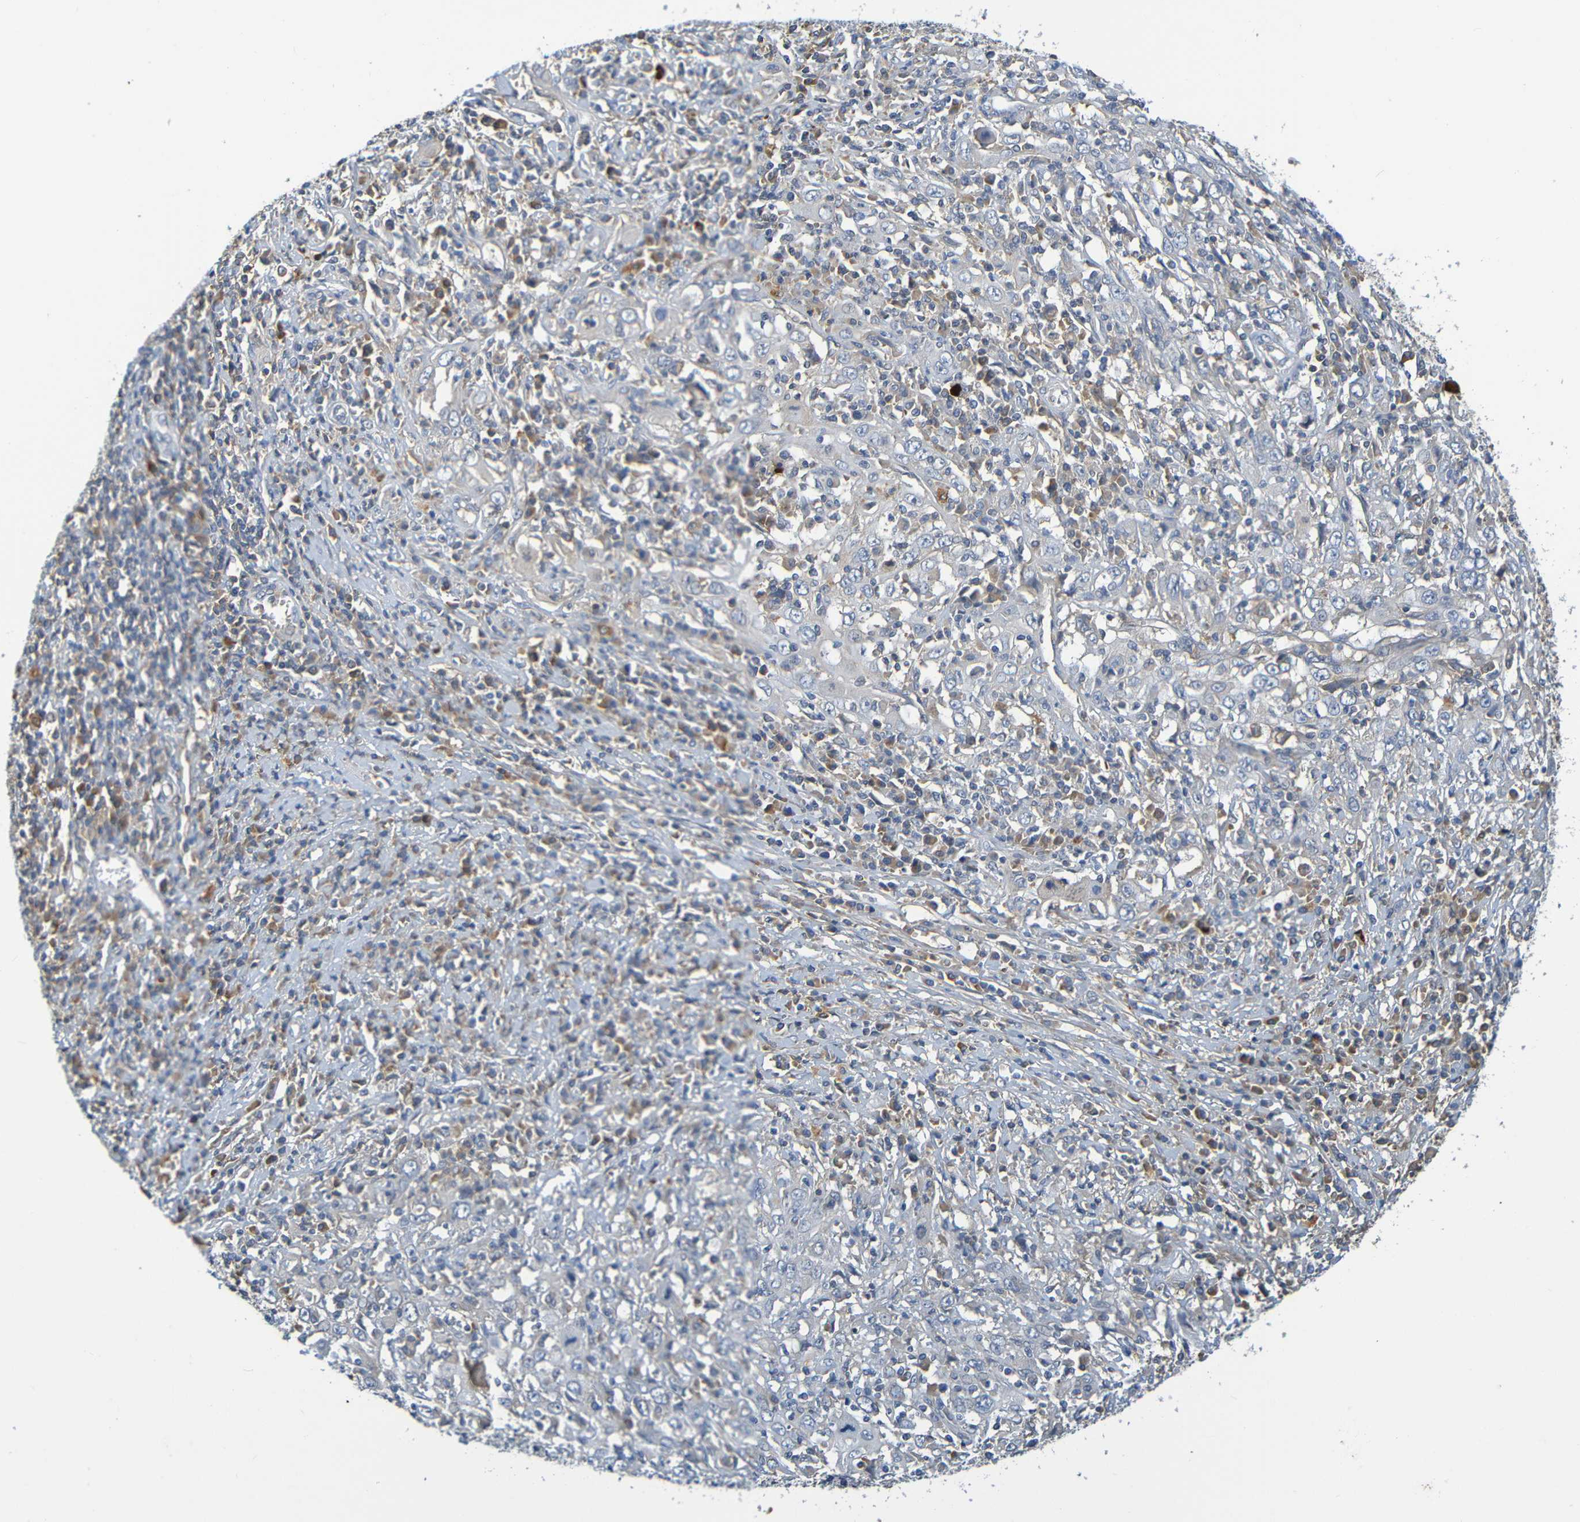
{"staining": {"intensity": "negative", "quantity": "none", "location": "none"}, "tissue": "cervical cancer", "cell_type": "Tumor cells", "image_type": "cancer", "snomed": [{"axis": "morphology", "description": "Squamous cell carcinoma, NOS"}, {"axis": "topography", "description": "Cervix"}], "caption": "A high-resolution photomicrograph shows immunohistochemistry (IHC) staining of cervical cancer, which displays no significant positivity in tumor cells.", "gene": "C1QA", "patient": {"sex": "female", "age": 46}}